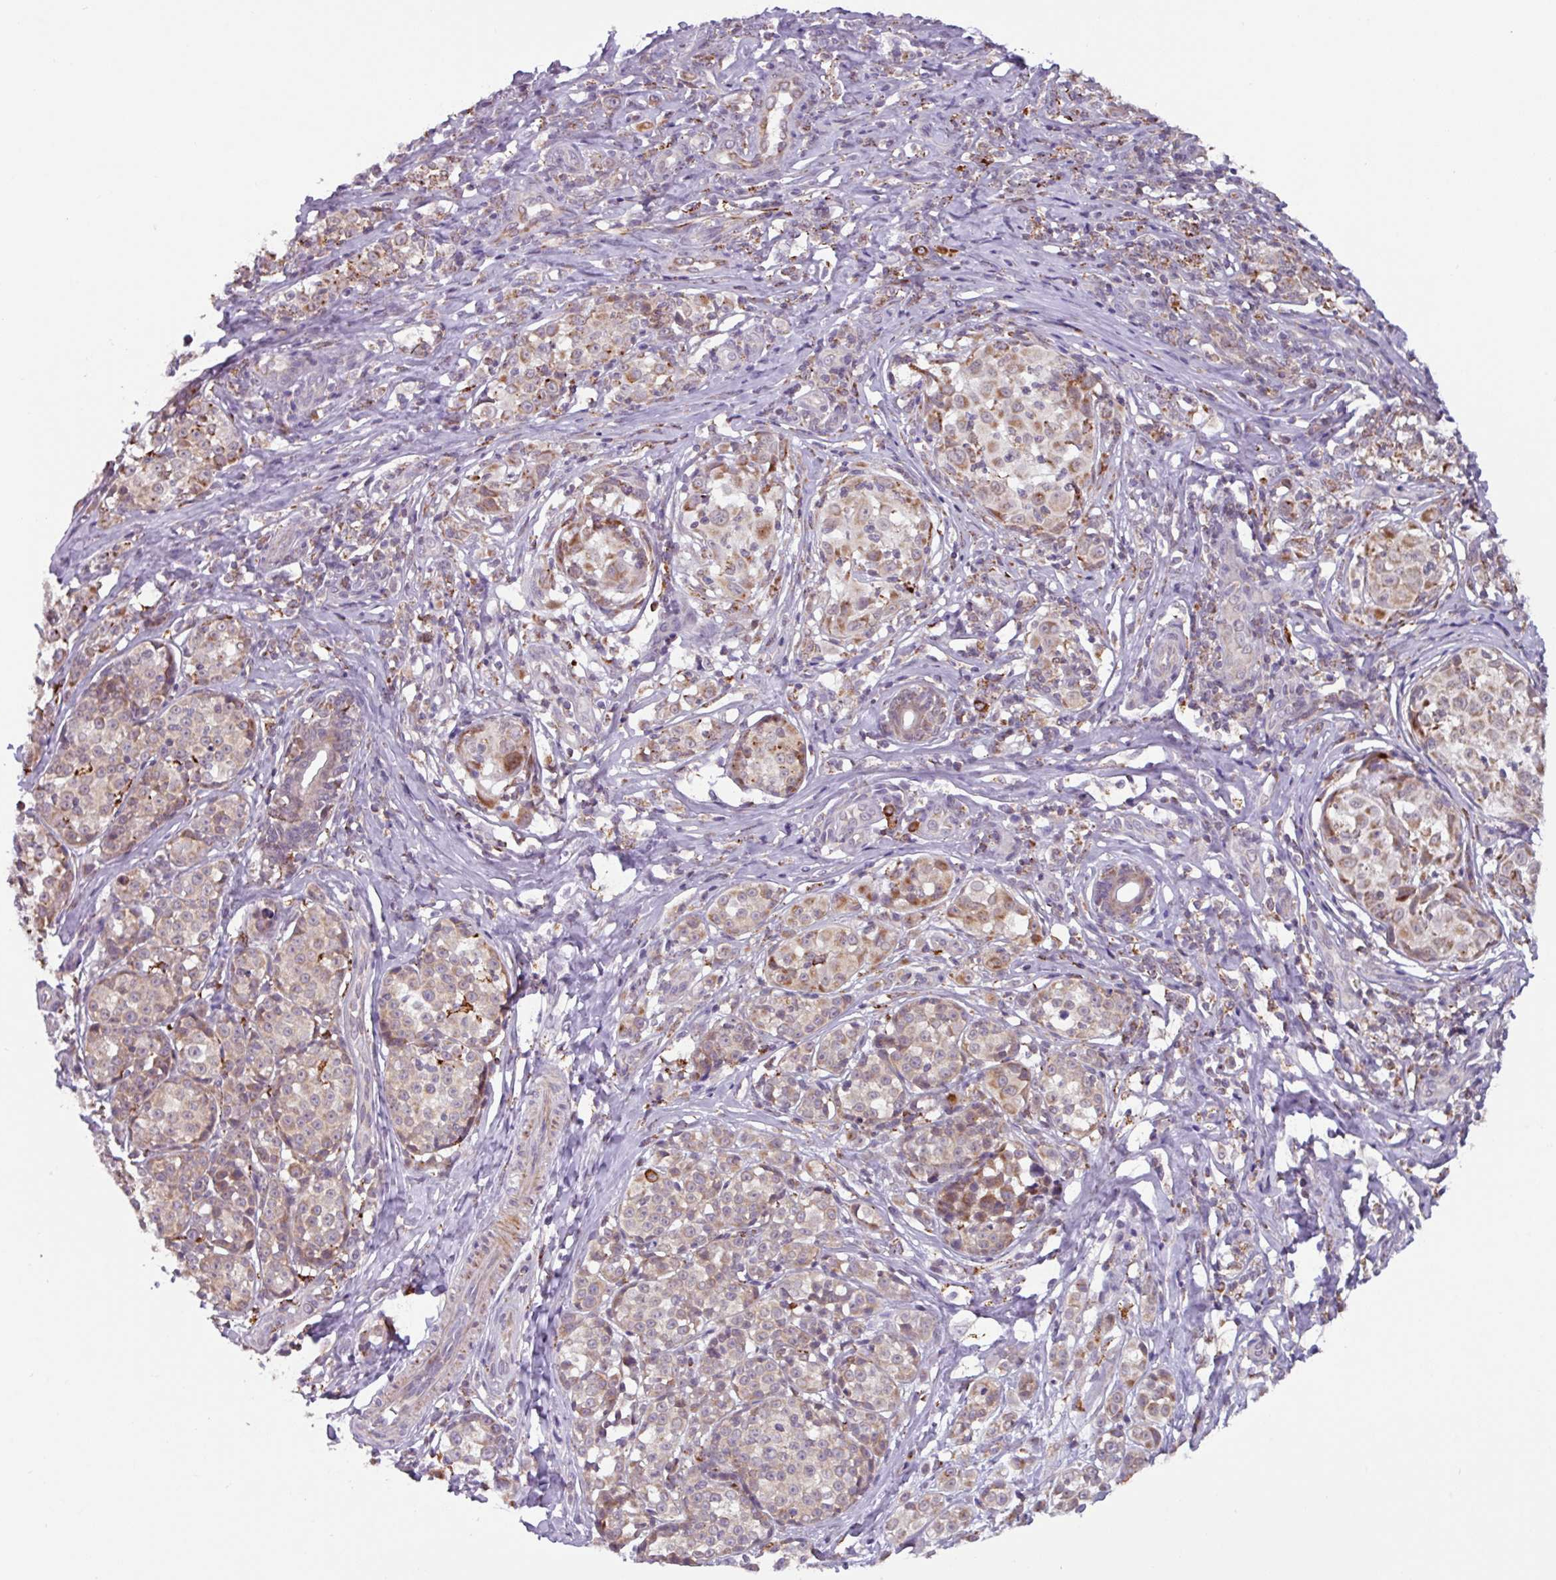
{"staining": {"intensity": "weak", "quantity": ">75%", "location": "cytoplasmic/membranous"}, "tissue": "melanoma", "cell_type": "Tumor cells", "image_type": "cancer", "snomed": [{"axis": "morphology", "description": "Malignant melanoma, NOS"}, {"axis": "topography", "description": "Skin"}], "caption": "Immunohistochemistry micrograph of neoplastic tissue: malignant melanoma stained using IHC shows low levels of weak protein expression localized specifically in the cytoplasmic/membranous of tumor cells, appearing as a cytoplasmic/membranous brown color.", "gene": "AKIRIN1", "patient": {"sex": "female", "age": 35}}